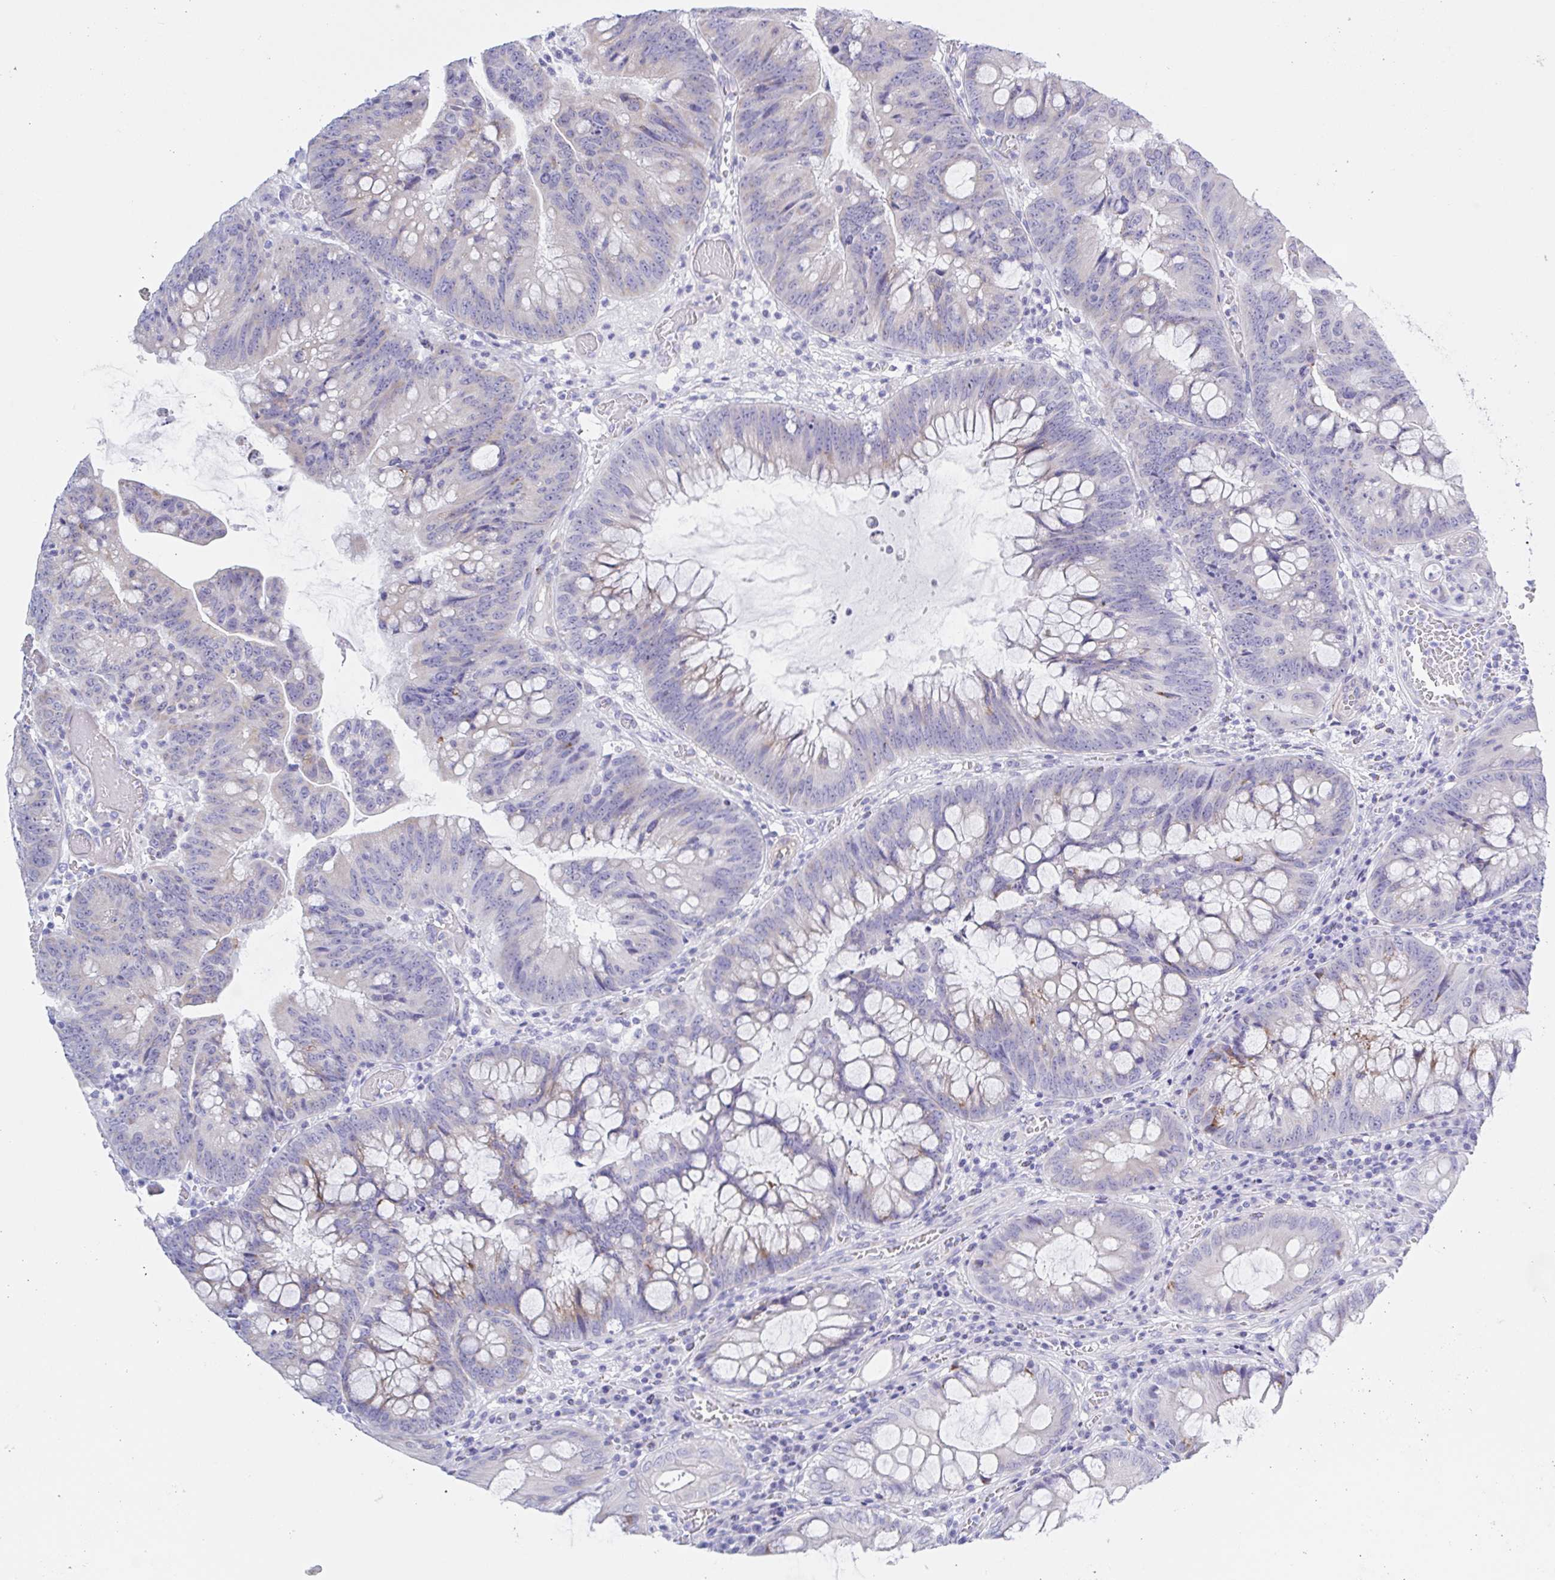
{"staining": {"intensity": "negative", "quantity": "none", "location": "none"}, "tissue": "colorectal cancer", "cell_type": "Tumor cells", "image_type": "cancer", "snomed": [{"axis": "morphology", "description": "Adenocarcinoma, NOS"}, {"axis": "topography", "description": "Colon"}], "caption": "Immunohistochemistry of human colorectal adenocarcinoma exhibits no positivity in tumor cells.", "gene": "MUCL3", "patient": {"sex": "male", "age": 62}}